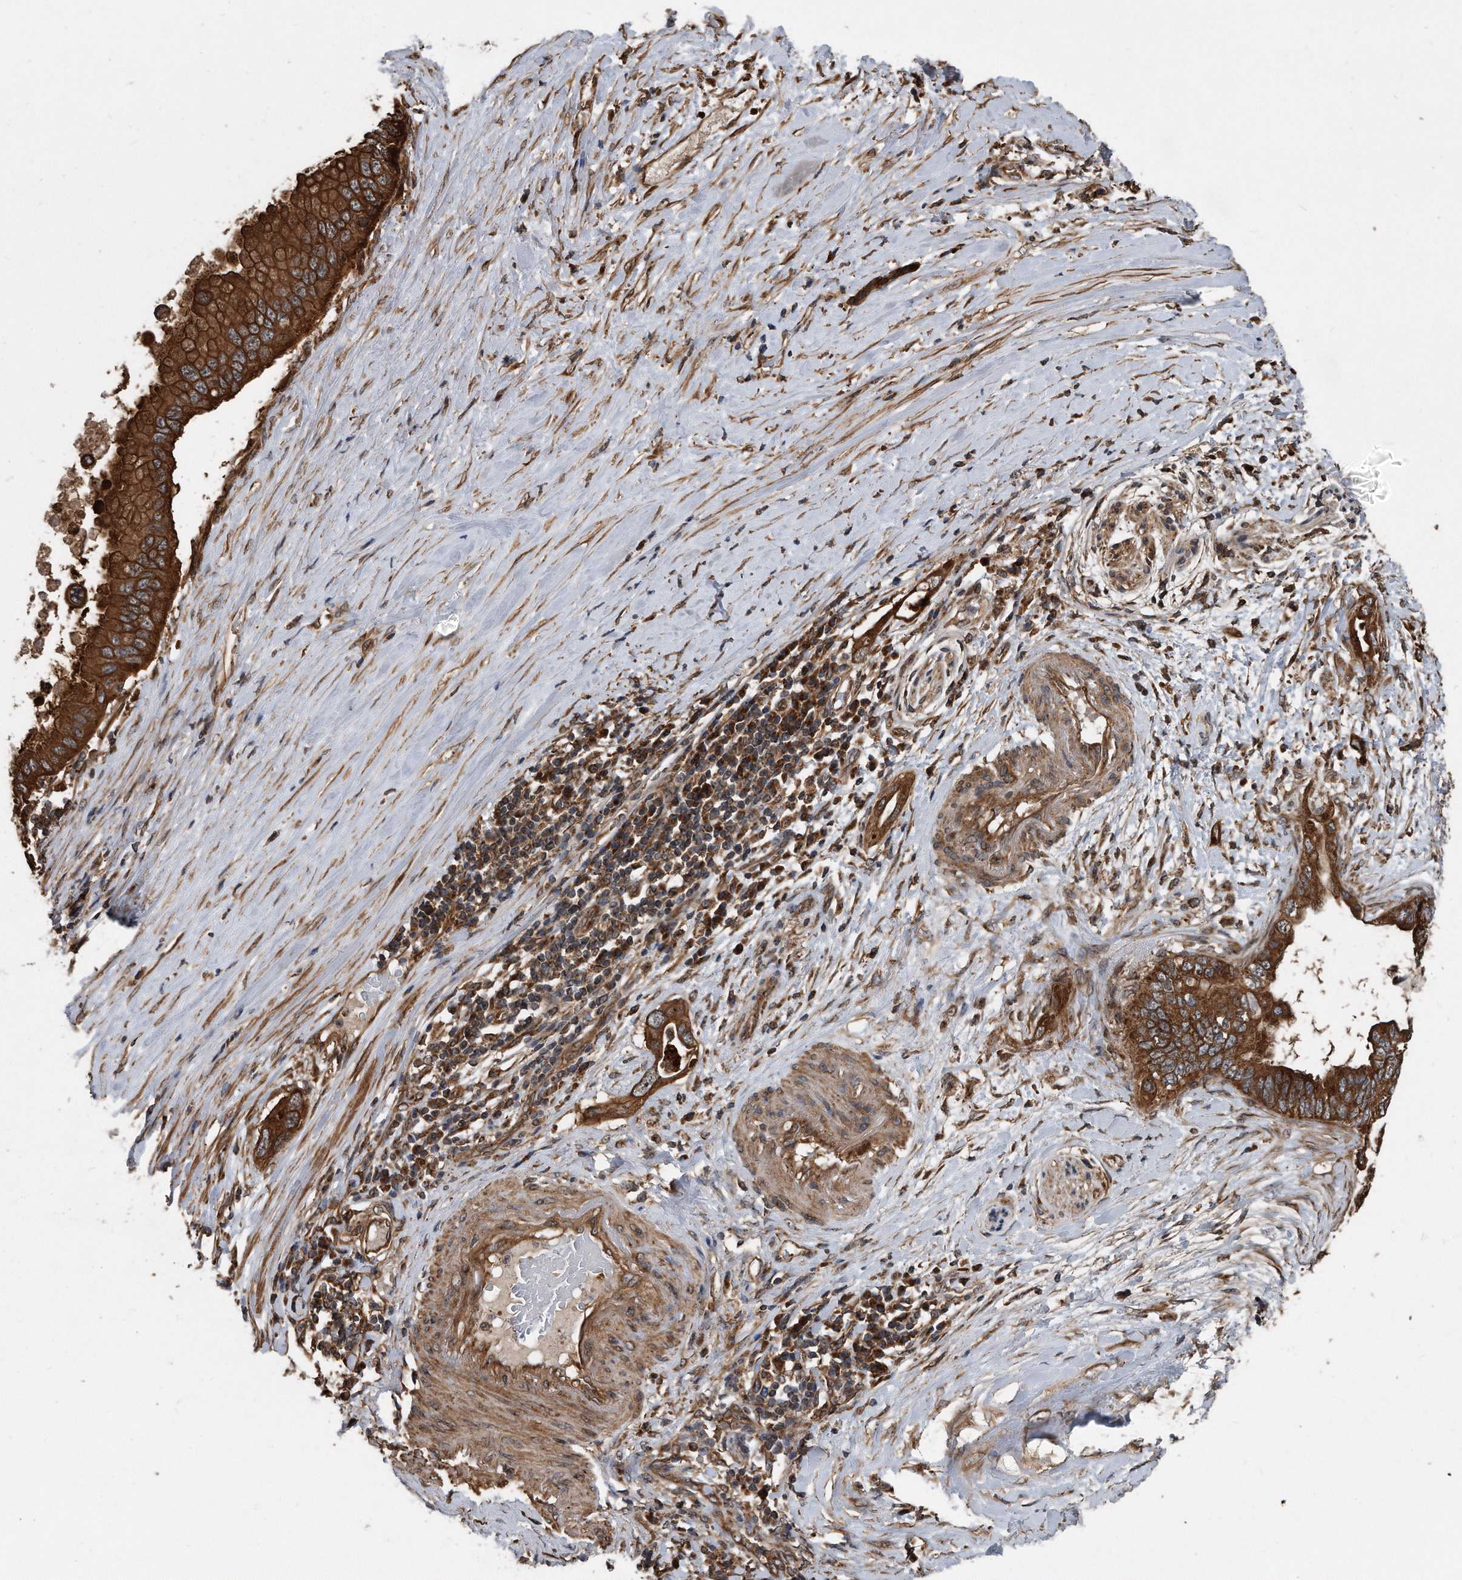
{"staining": {"intensity": "strong", "quantity": ">75%", "location": "cytoplasmic/membranous"}, "tissue": "pancreatic cancer", "cell_type": "Tumor cells", "image_type": "cancer", "snomed": [{"axis": "morphology", "description": "Adenocarcinoma, NOS"}, {"axis": "topography", "description": "Pancreas"}], "caption": "Adenocarcinoma (pancreatic) stained with immunohistochemistry (IHC) displays strong cytoplasmic/membranous expression in about >75% of tumor cells.", "gene": "FAM136A", "patient": {"sex": "female", "age": 56}}